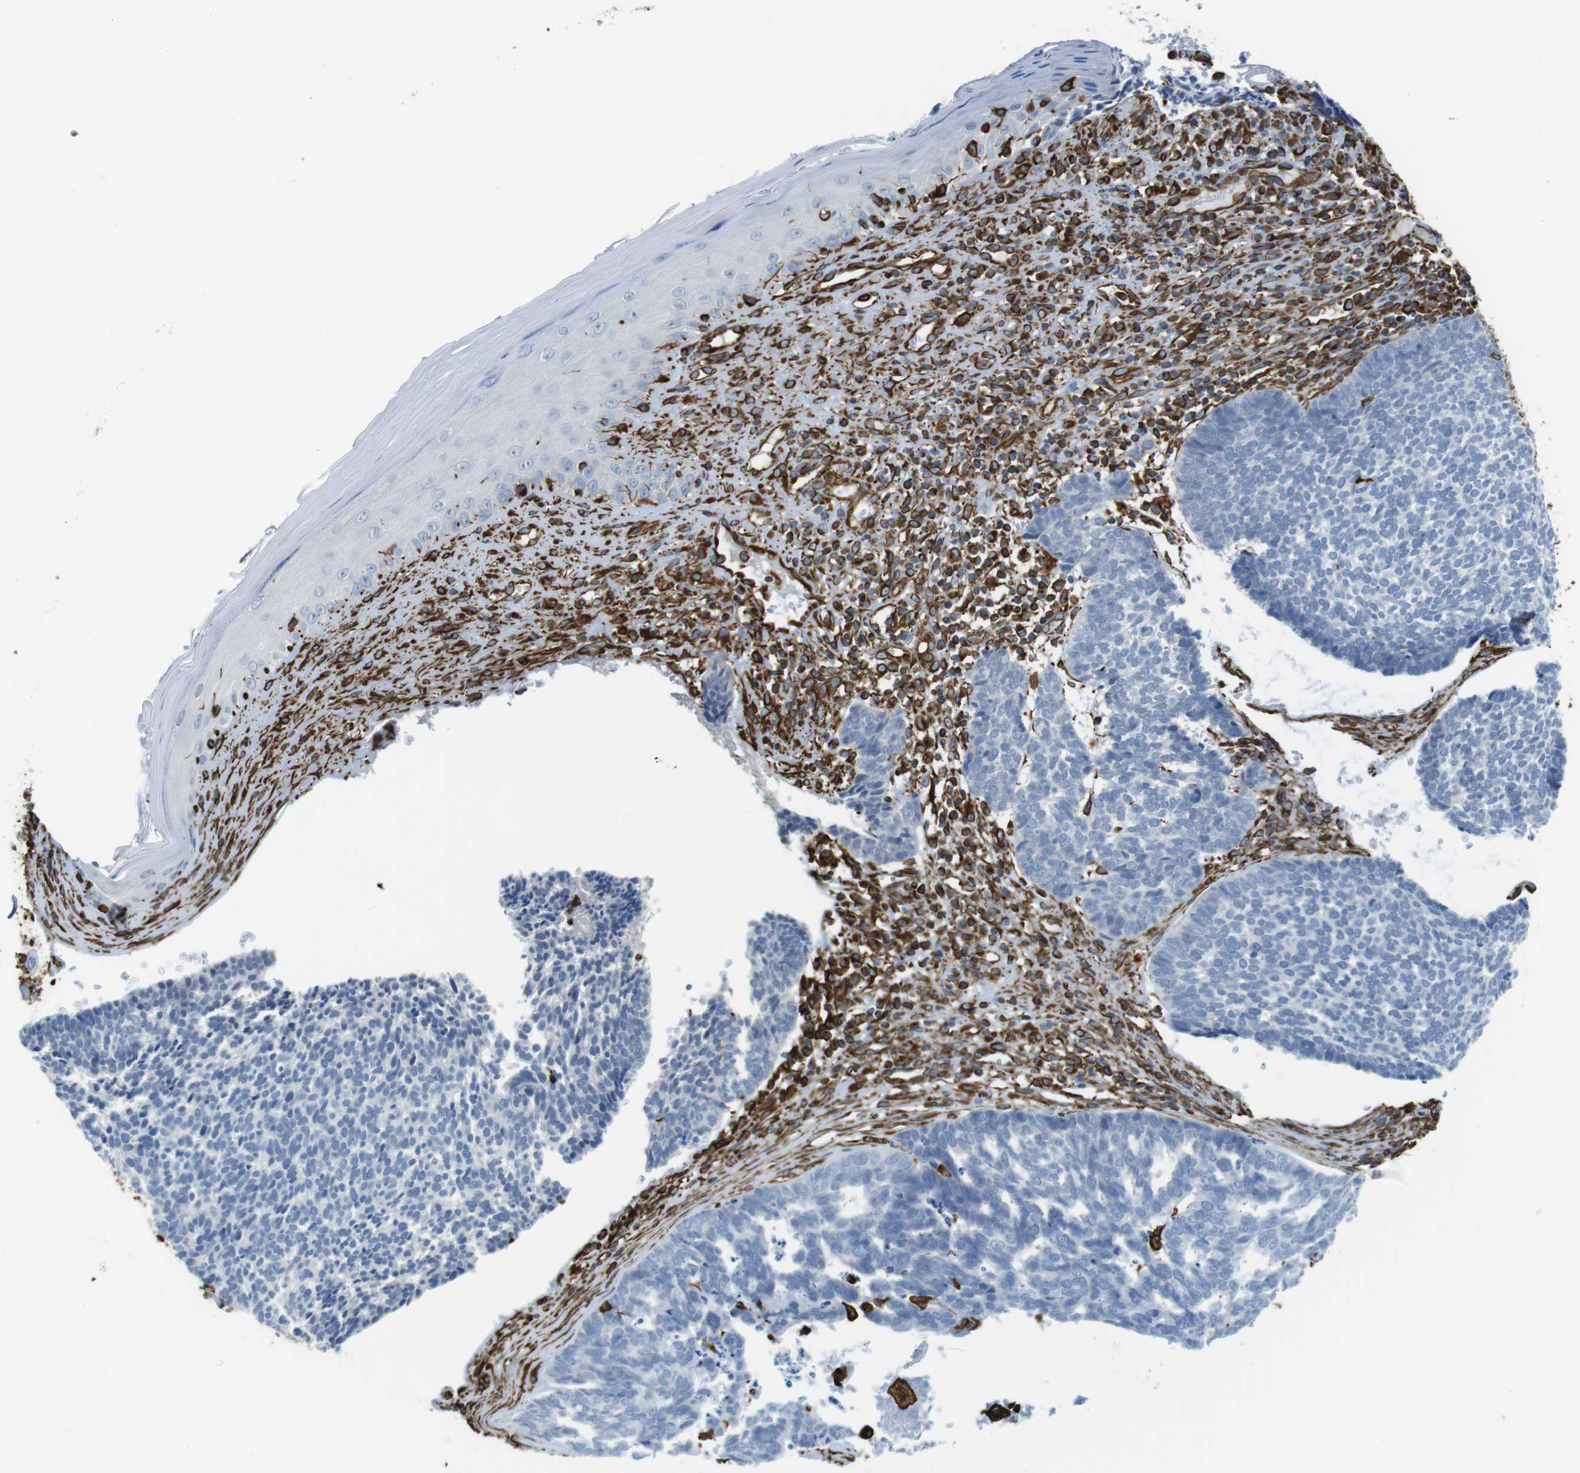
{"staining": {"intensity": "negative", "quantity": "none", "location": "none"}, "tissue": "skin cancer", "cell_type": "Tumor cells", "image_type": "cancer", "snomed": [{"axis": "morphology", "description": "Basal cell carcinoma"}, {"axis": "topography", "description": "Skin"}], "caption": "Tumor cells show no significant staining in skin basal cell carcinoma.", "gene": "RALGPS1", "patient": {"sex": "male", "age": 84}}